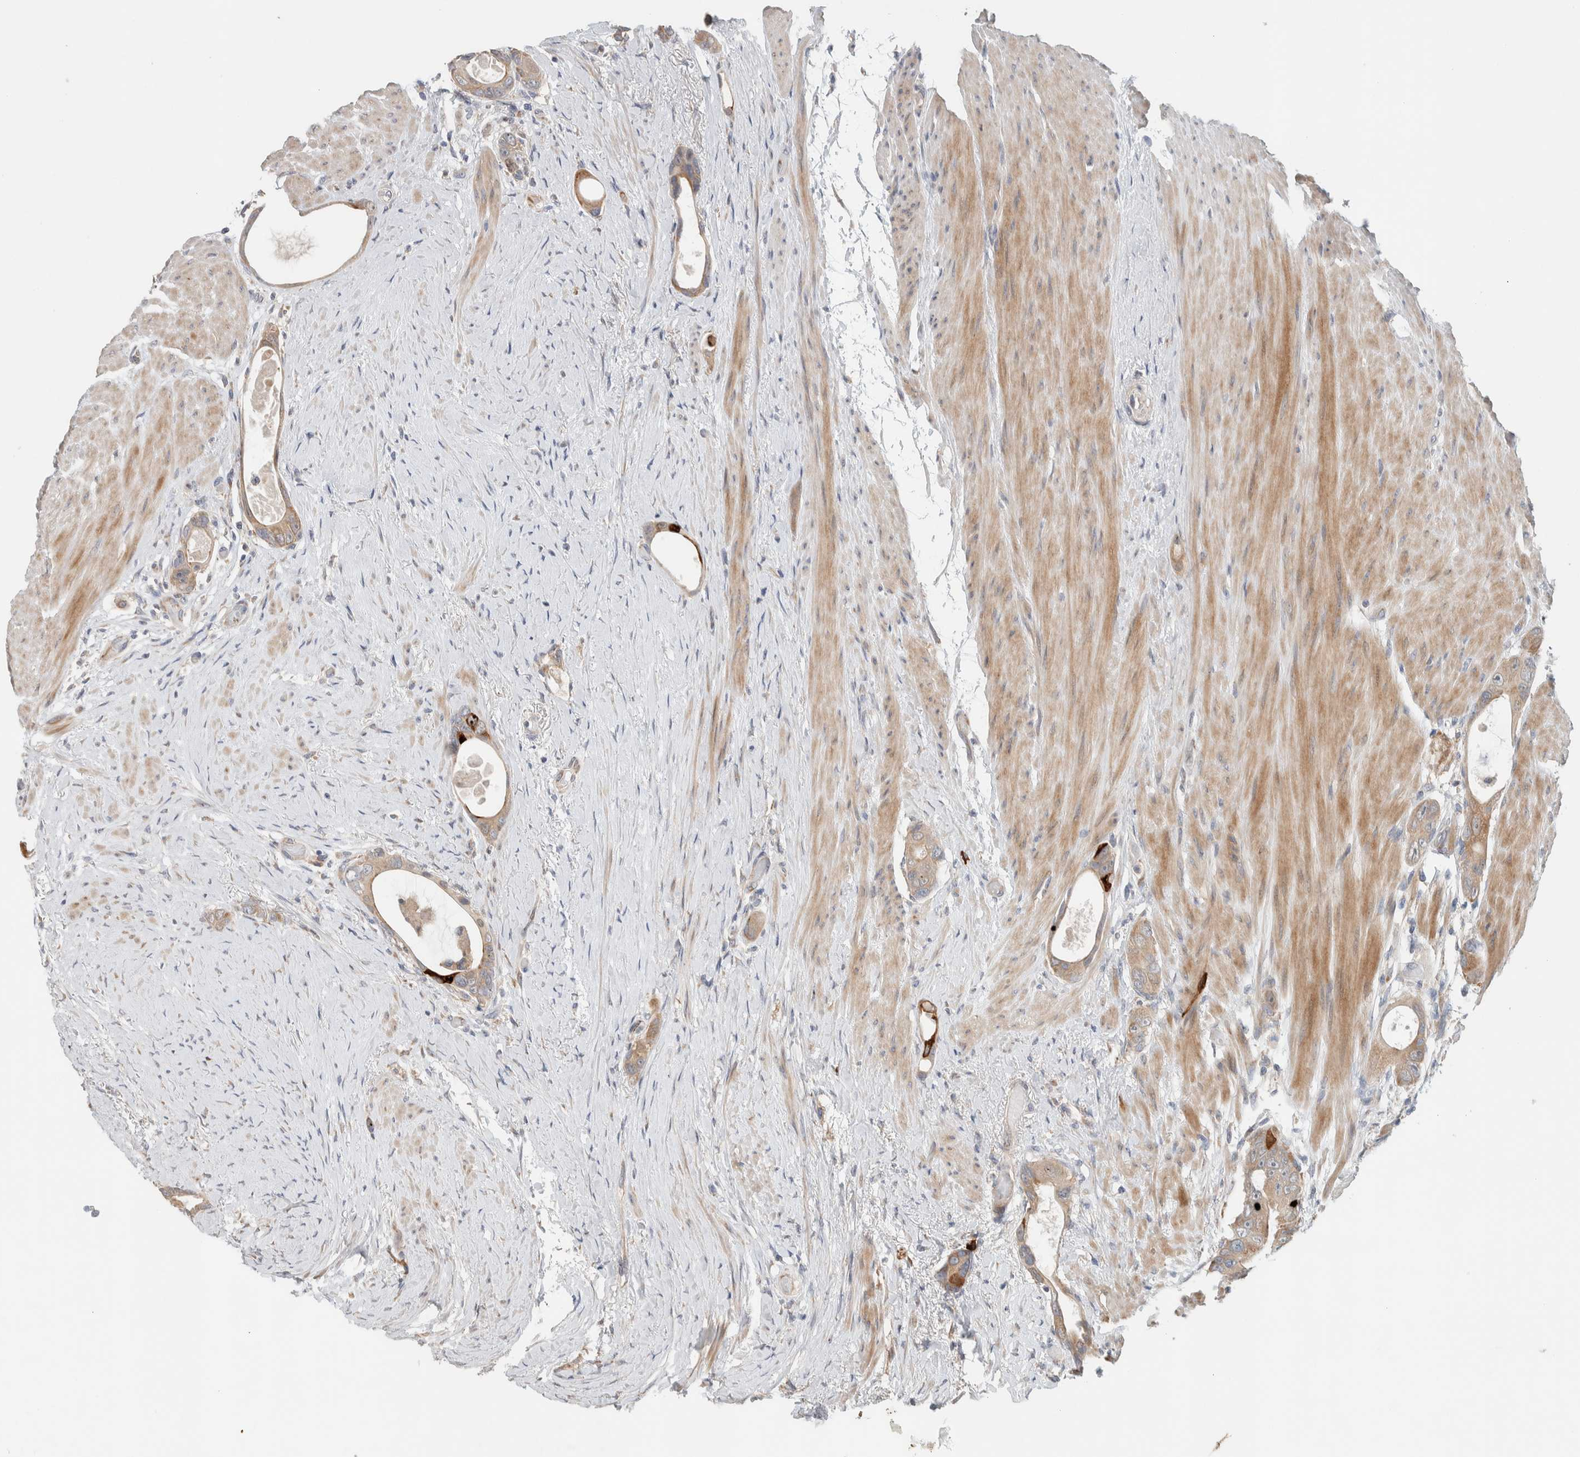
{"staining": {"intensity": "strong", "quantity": "<25%", "location": "cytoplasmic/membranous"}, "tissue": "colorectal cancer", "cell_type": "Tumor cells", "image_type": "cancer", "snomed": [{"axis": "morphology", "description": "Adenocarcinoma, NOS"}, {"axis": "topography", "description": "Rectum"}], "caption": "There is medium levels of strong cytoplasmic/membranous positivity in tumor cells of colorectal cancer, as demonstrated by immunohistochemical staining (brown color).", "gene": "ADCY8", "patient": {"sex": "male", "age": 51}}